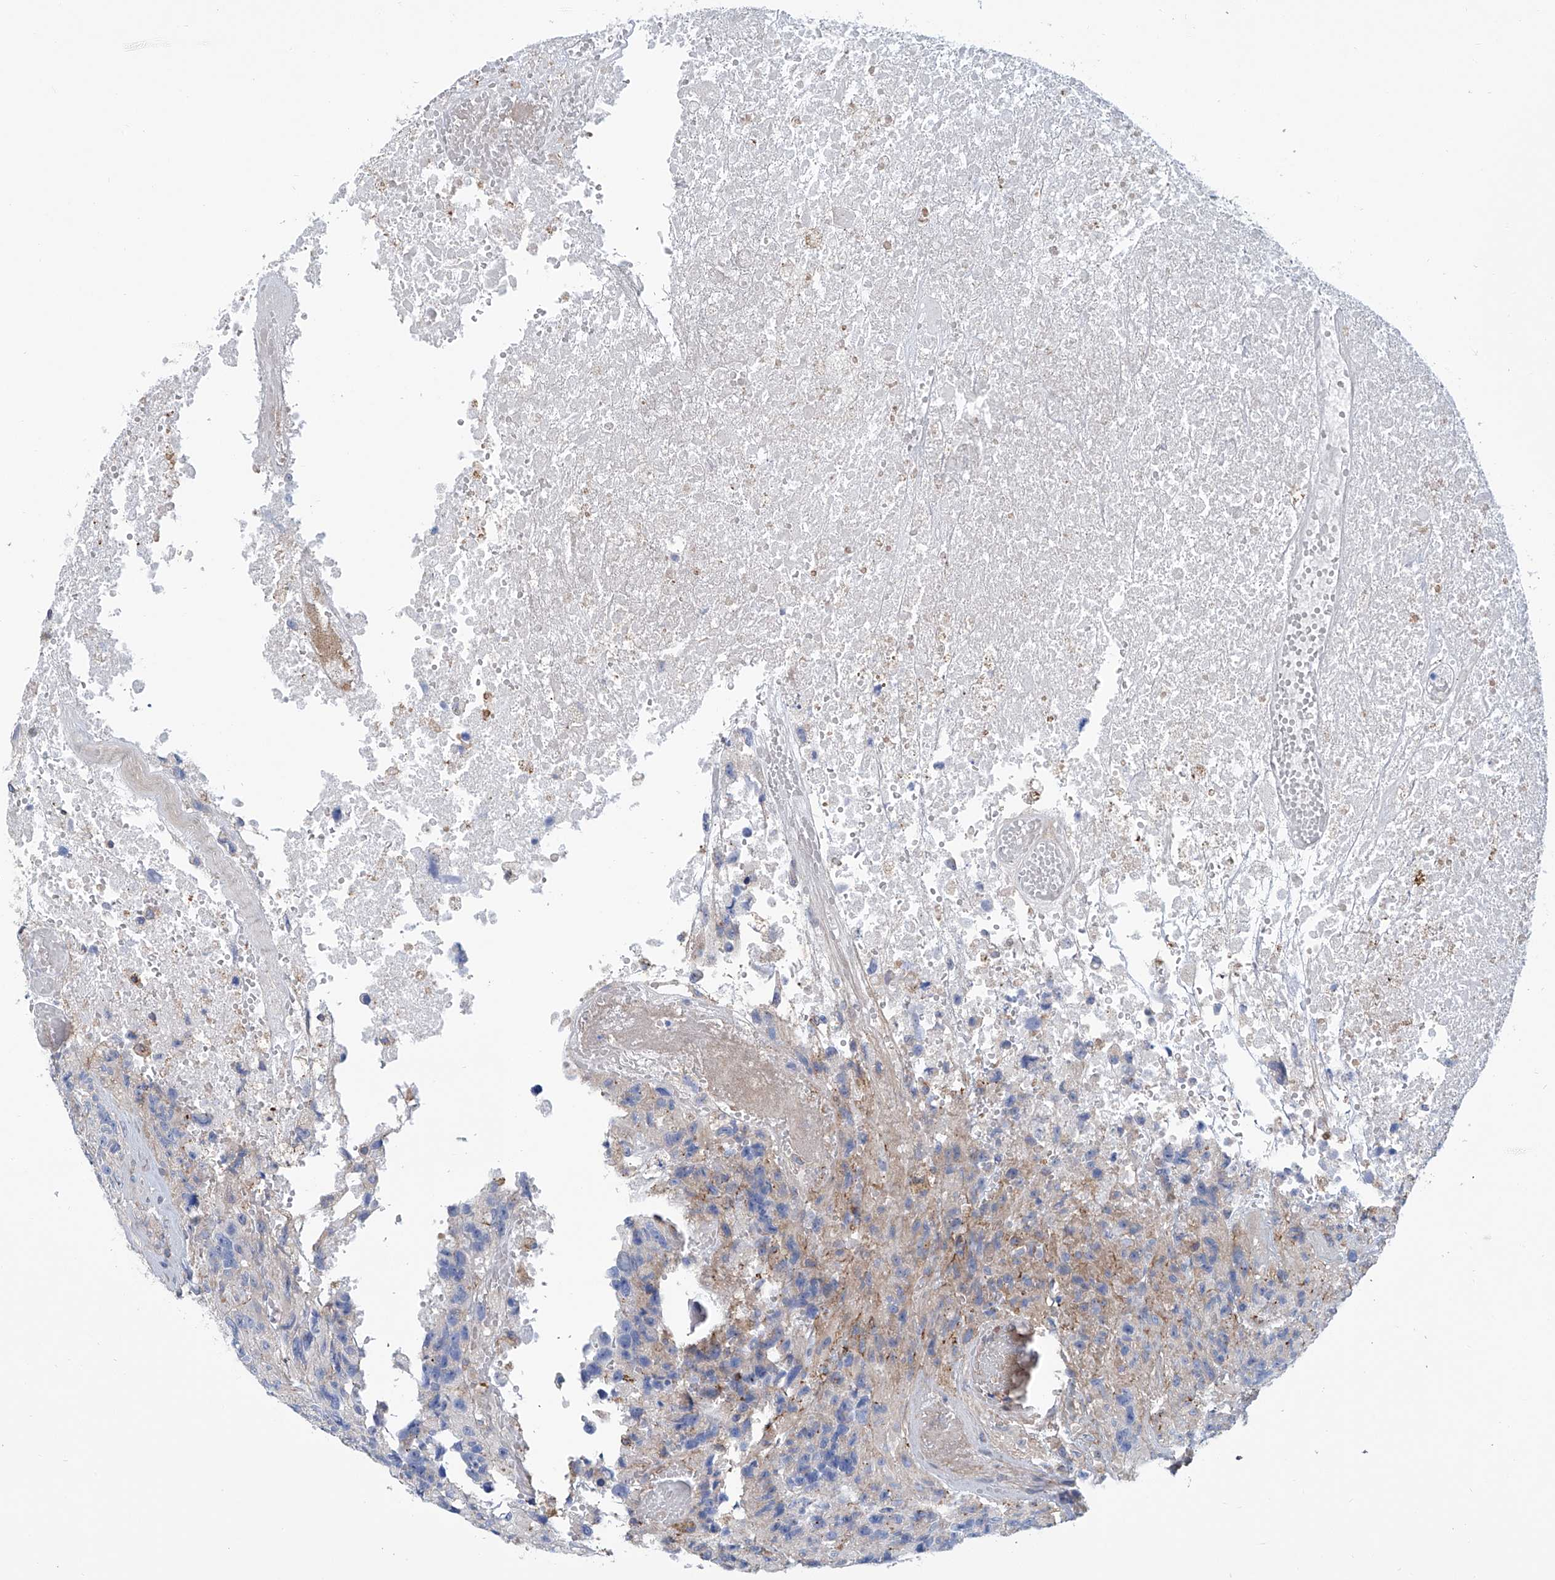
{"staining": {"intensity": "negative", "quantity": "none", "location": "none"}, "tissue": "glioma", "cell_type": "Tumor cells", "image_type": "cancer", "snomed": [{"axis": "morphology", "description": "Glioma, malignant, High grade"}, {"axis": "topography", "description": "Brain"}], "caption": "Immunohistochemistry histopathology image of neoplastic tissue: glioma stained with DAB (3,3'-diaminobenzidine) reveals no significant protein staining in tumor cells.", "gene": "TNN", "patient": {"sex": "male", "age": 69}}